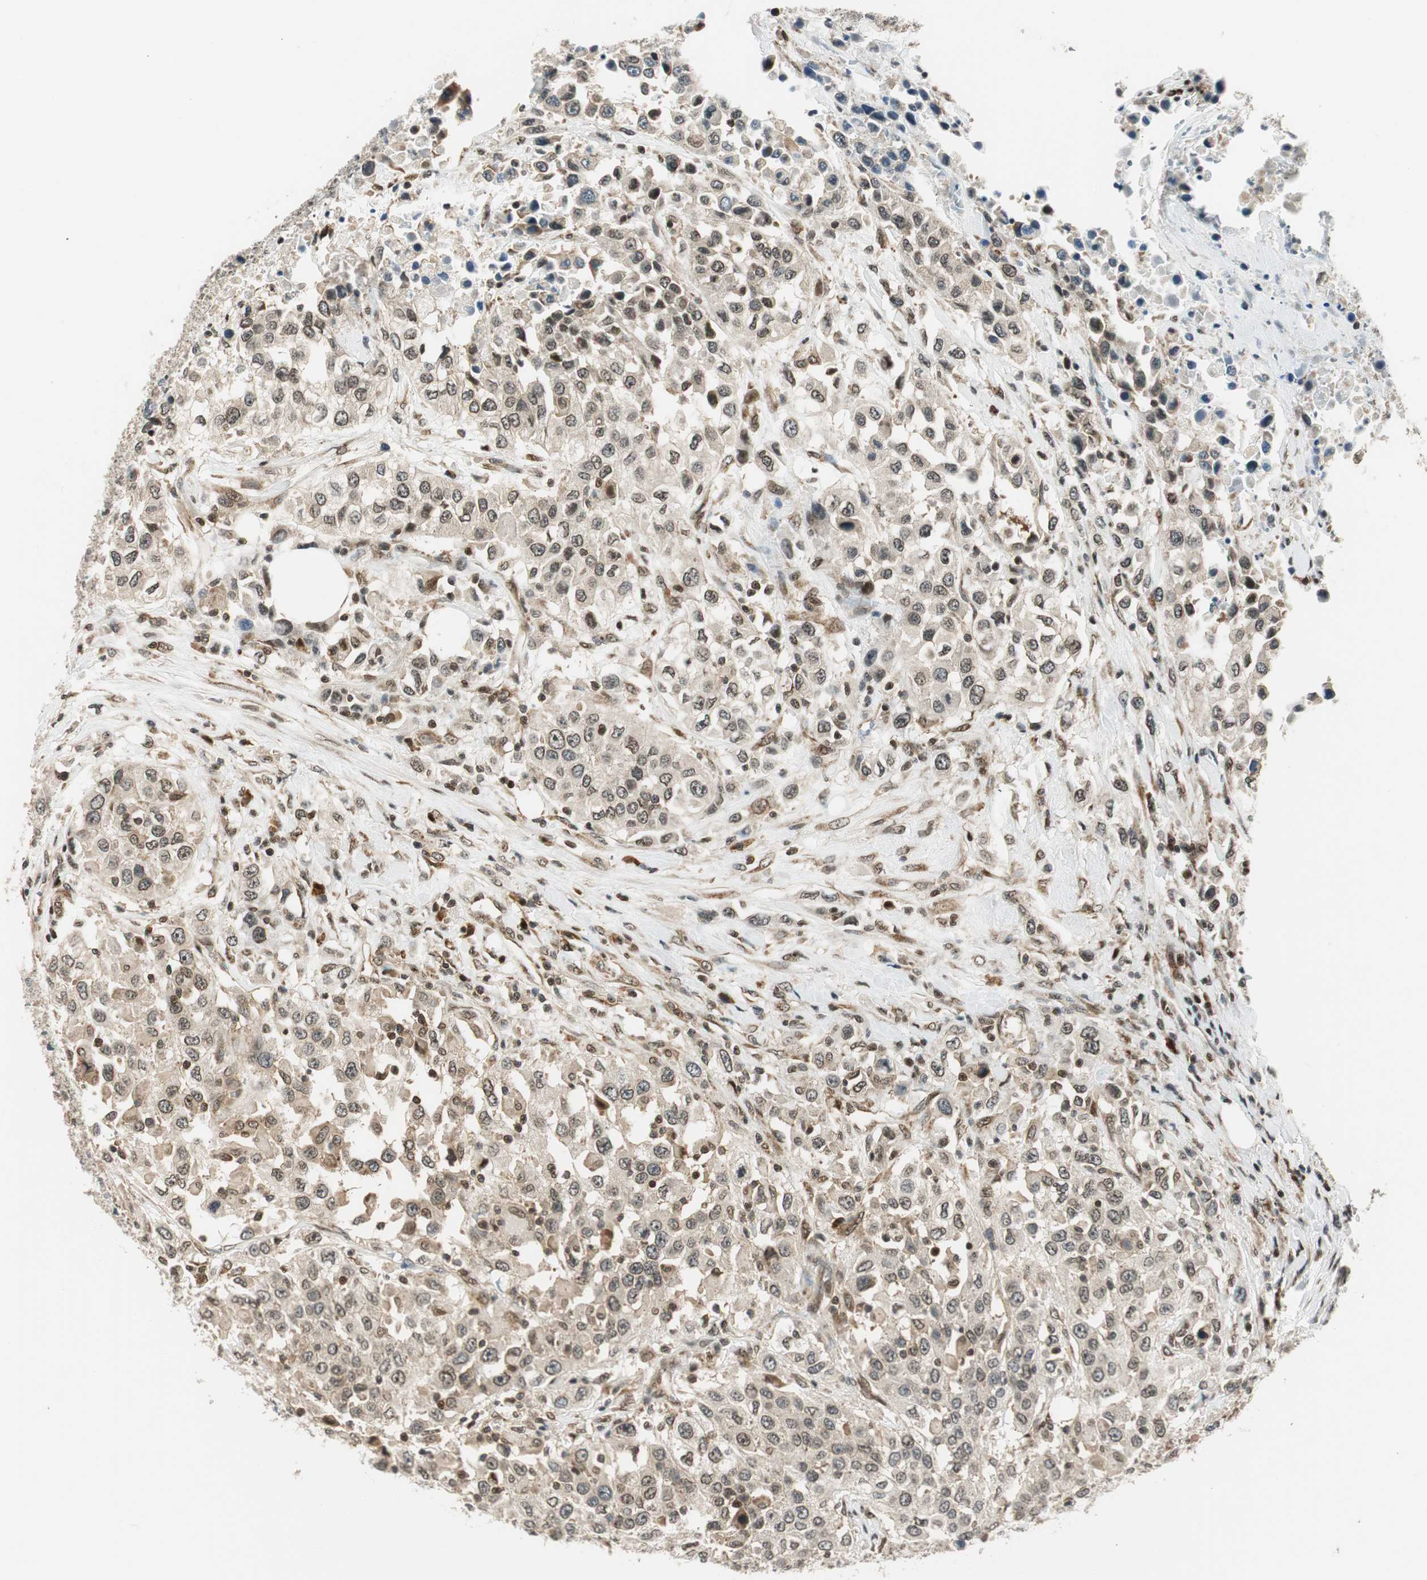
{"staining": {"intensity": "weak", "quantity": "<25%", "location": "nuclear"}, "tissue": "urothelial cancer", "cell_type": "Tumor cells", "image_type": "cancer", "snomed": [{"axis": "morphology", "description": "Urothelial carcinoma, High grade"}, {"axis": "topography", "description": "Urinary bladder"}], "caption": "High power microscopy micrograph of an IHC photomicrograph of high-grade urothelial carcinoma, revealing no significant positivity in tumor cells. (DAB (3,3'-diaminobenzidine) immunohistochemistry (IHC), high magnification).", "gene": "RING1", "patient": {"sex": "female", "age": 80}}